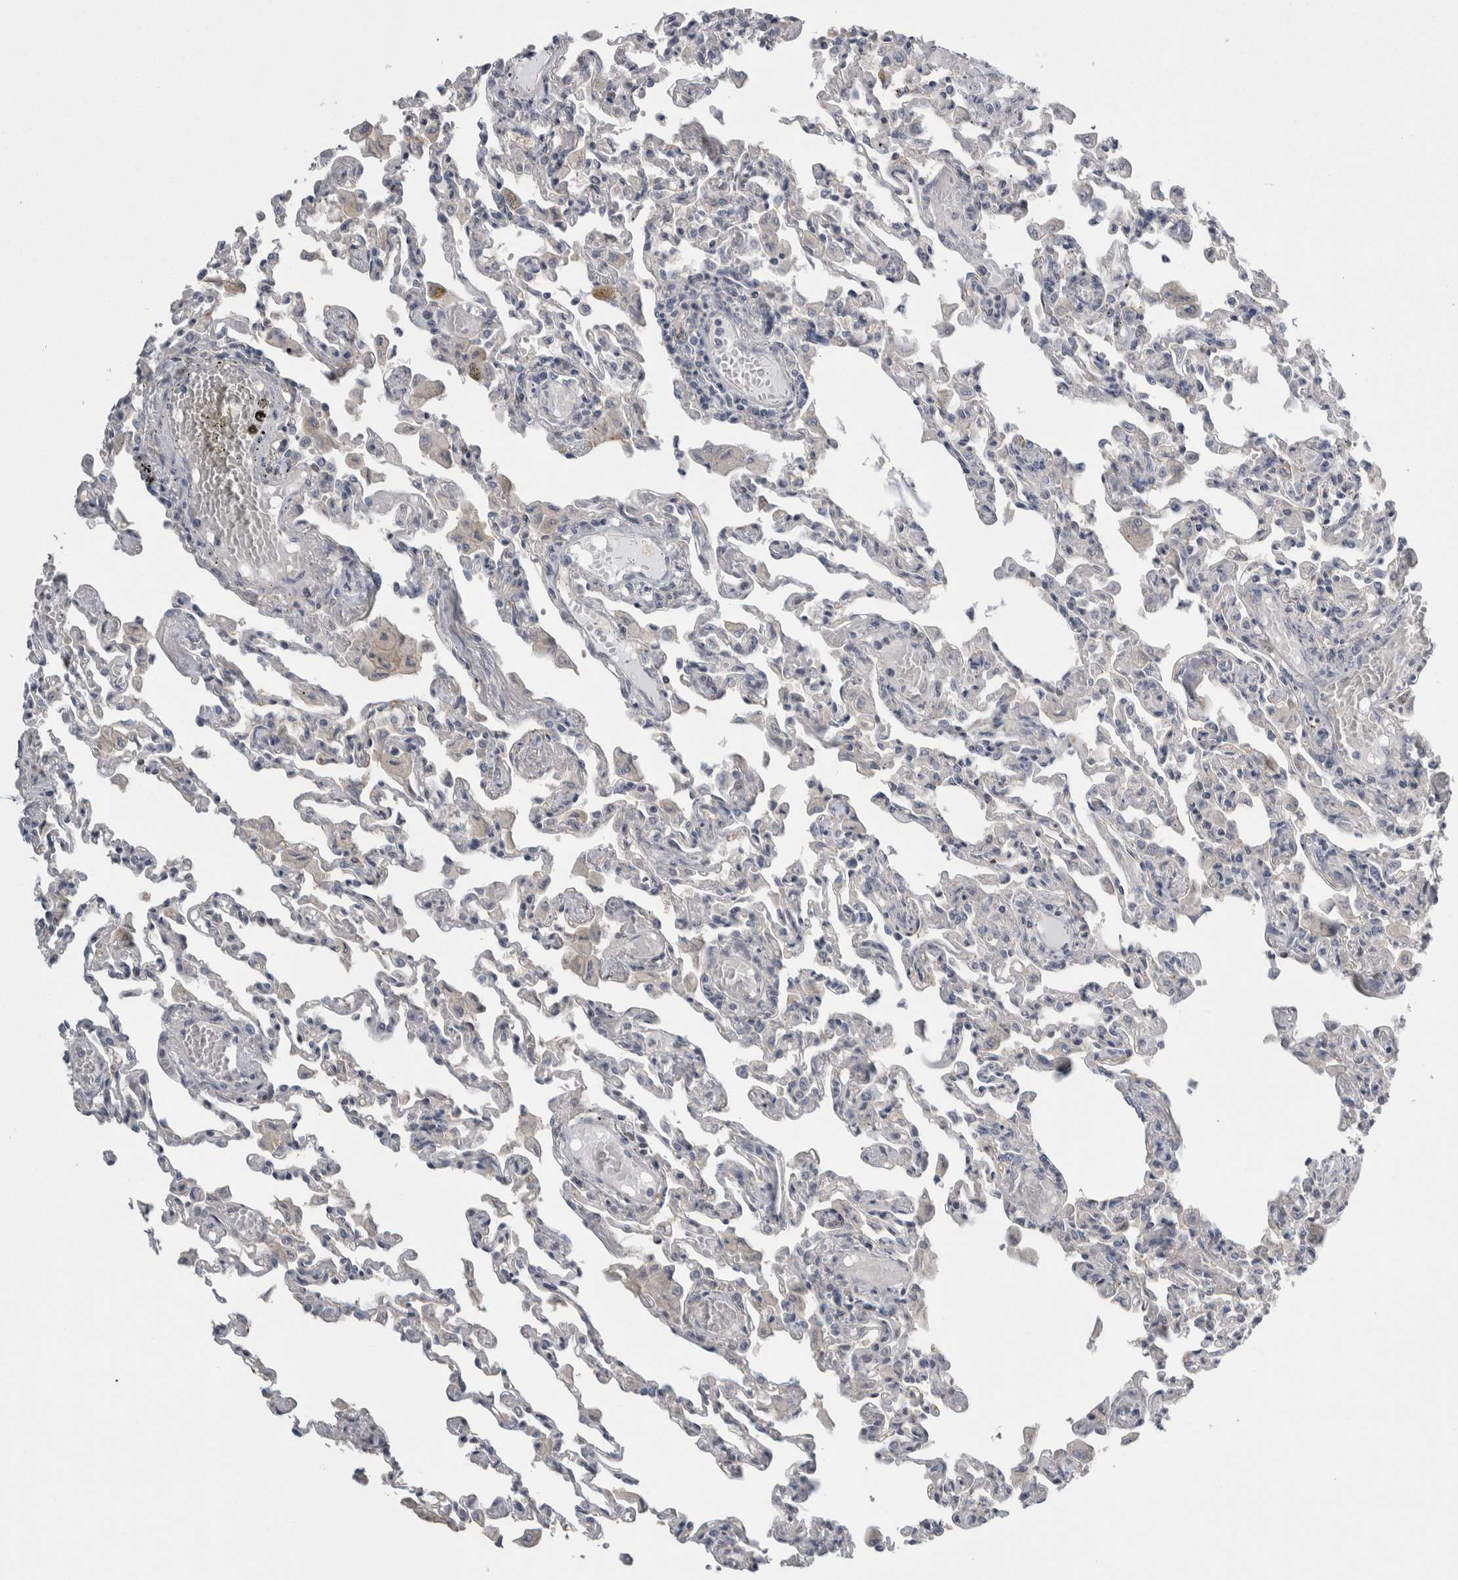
{"staining": {"intensity": "negative", "quantity": "none", "location": "none"}, "tissue": "lung", "cell_type": "Alveolar cells", "image_type": "normal", "snomed": [{"axis": "morphology", "description": "Normal tissue, NOS"}, {"axis": "topography", "description": "Bronchus"}, {"axis": "topography", "description": "Lung"}], "caption": "A high-resolution histopathology image shows immunohistochemistry staining of benign lung, which shows no significant staining in alveolar cells.", "gene": "TAX1BP1", "patient": {"sex": "female", "age": 49}}